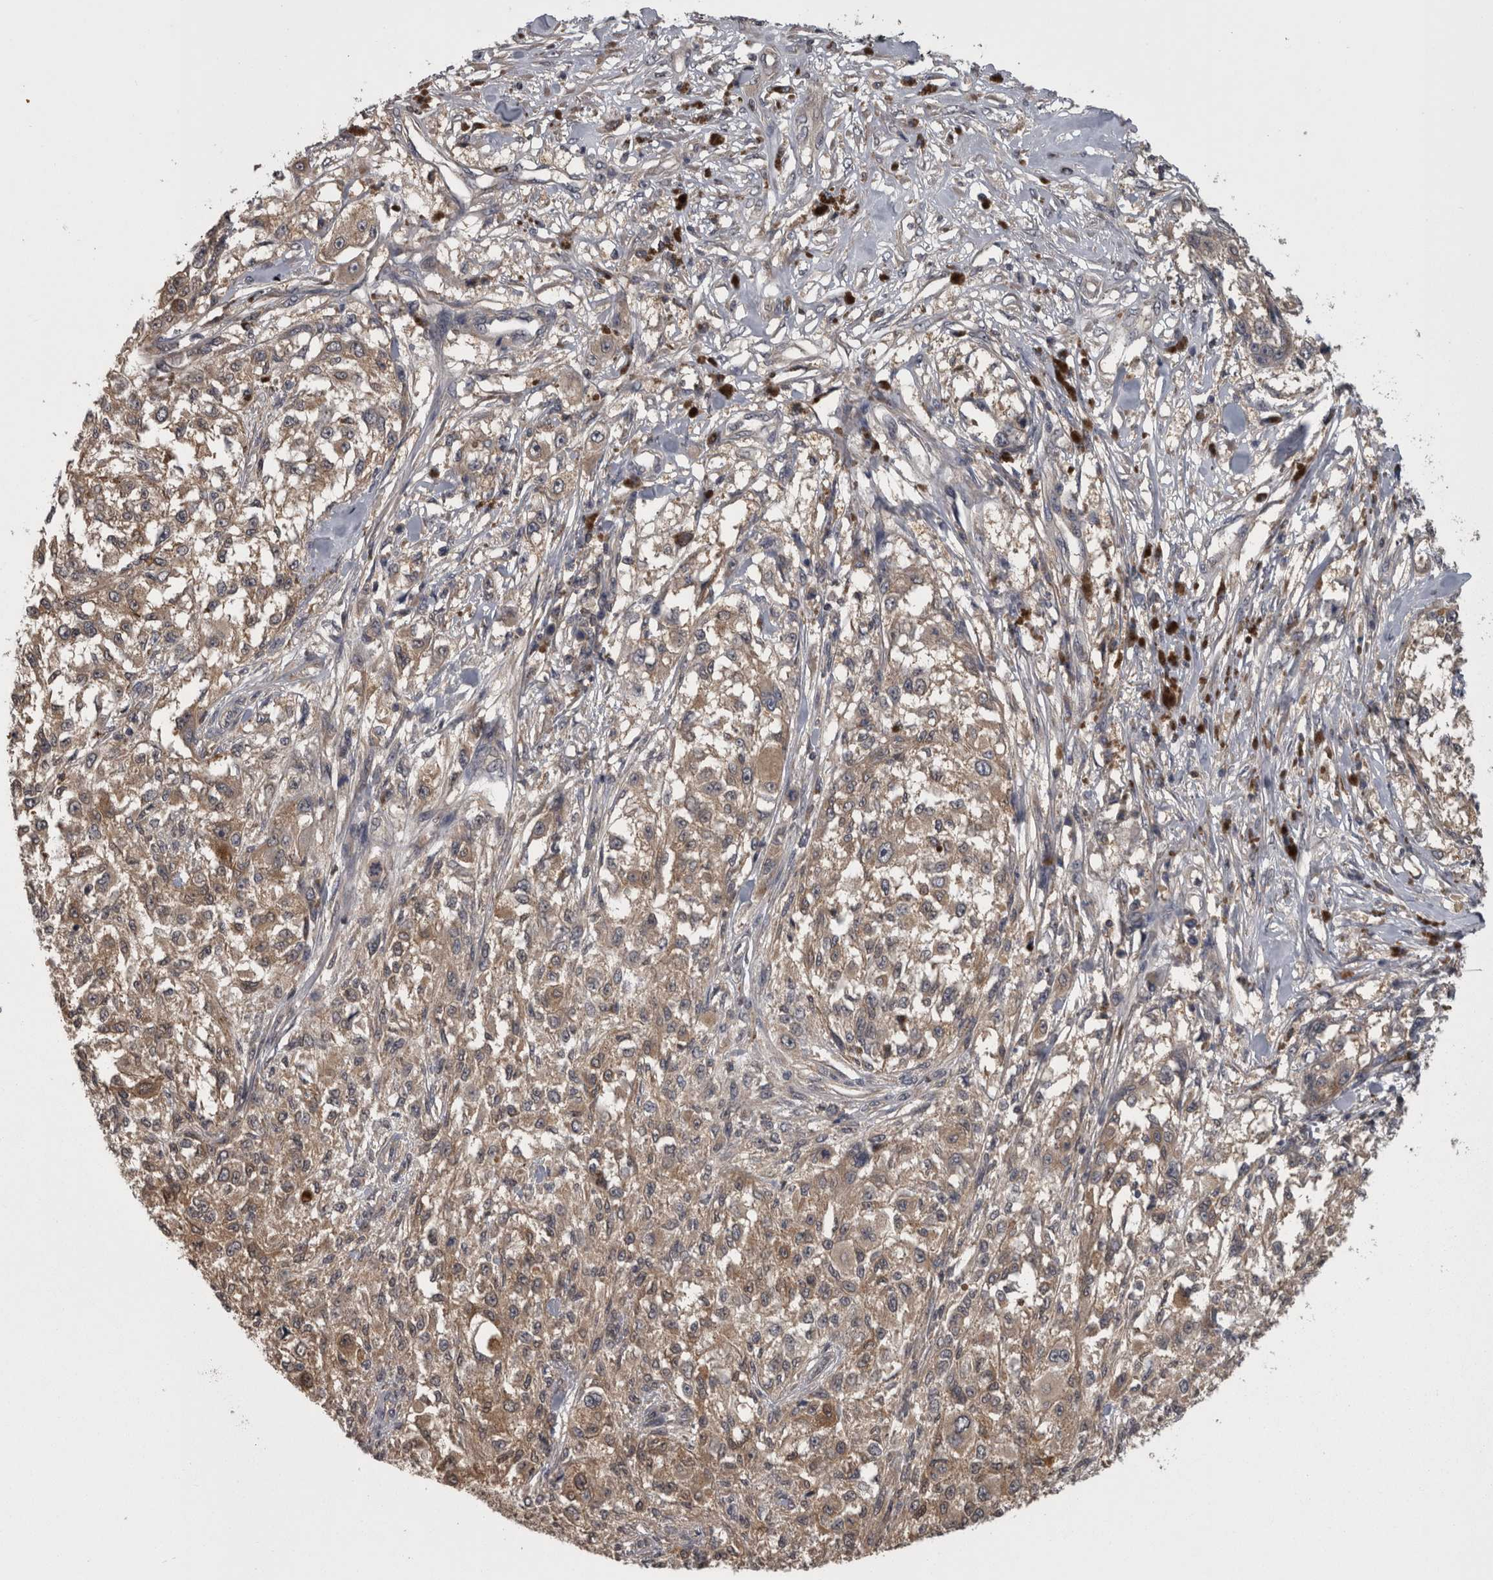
{"staining": {"intensity": "weak", "quantity": ">75%", "location": "cytoplasmic/membranous"}, "tissue": "melanoma", "cell_type": "Tumor cells", "image_type": "cancer", "snomed": [{"axis": "morphology", "description": "Necrosis, NOS"}, {"axis": "morphology", "description": "Malignant melanoma, NOS"}, {"axis": "topography", "description": "Skin"}], "caption": "IHC (DAB (3,3'-diaminobenzidine)) staining of malignant melanoma displays weak cytoplasmic/membranous protein positivity in about >75% of tumor cells.", "gene": "APRT", "patient": {"sex": "female", "age": 87}}